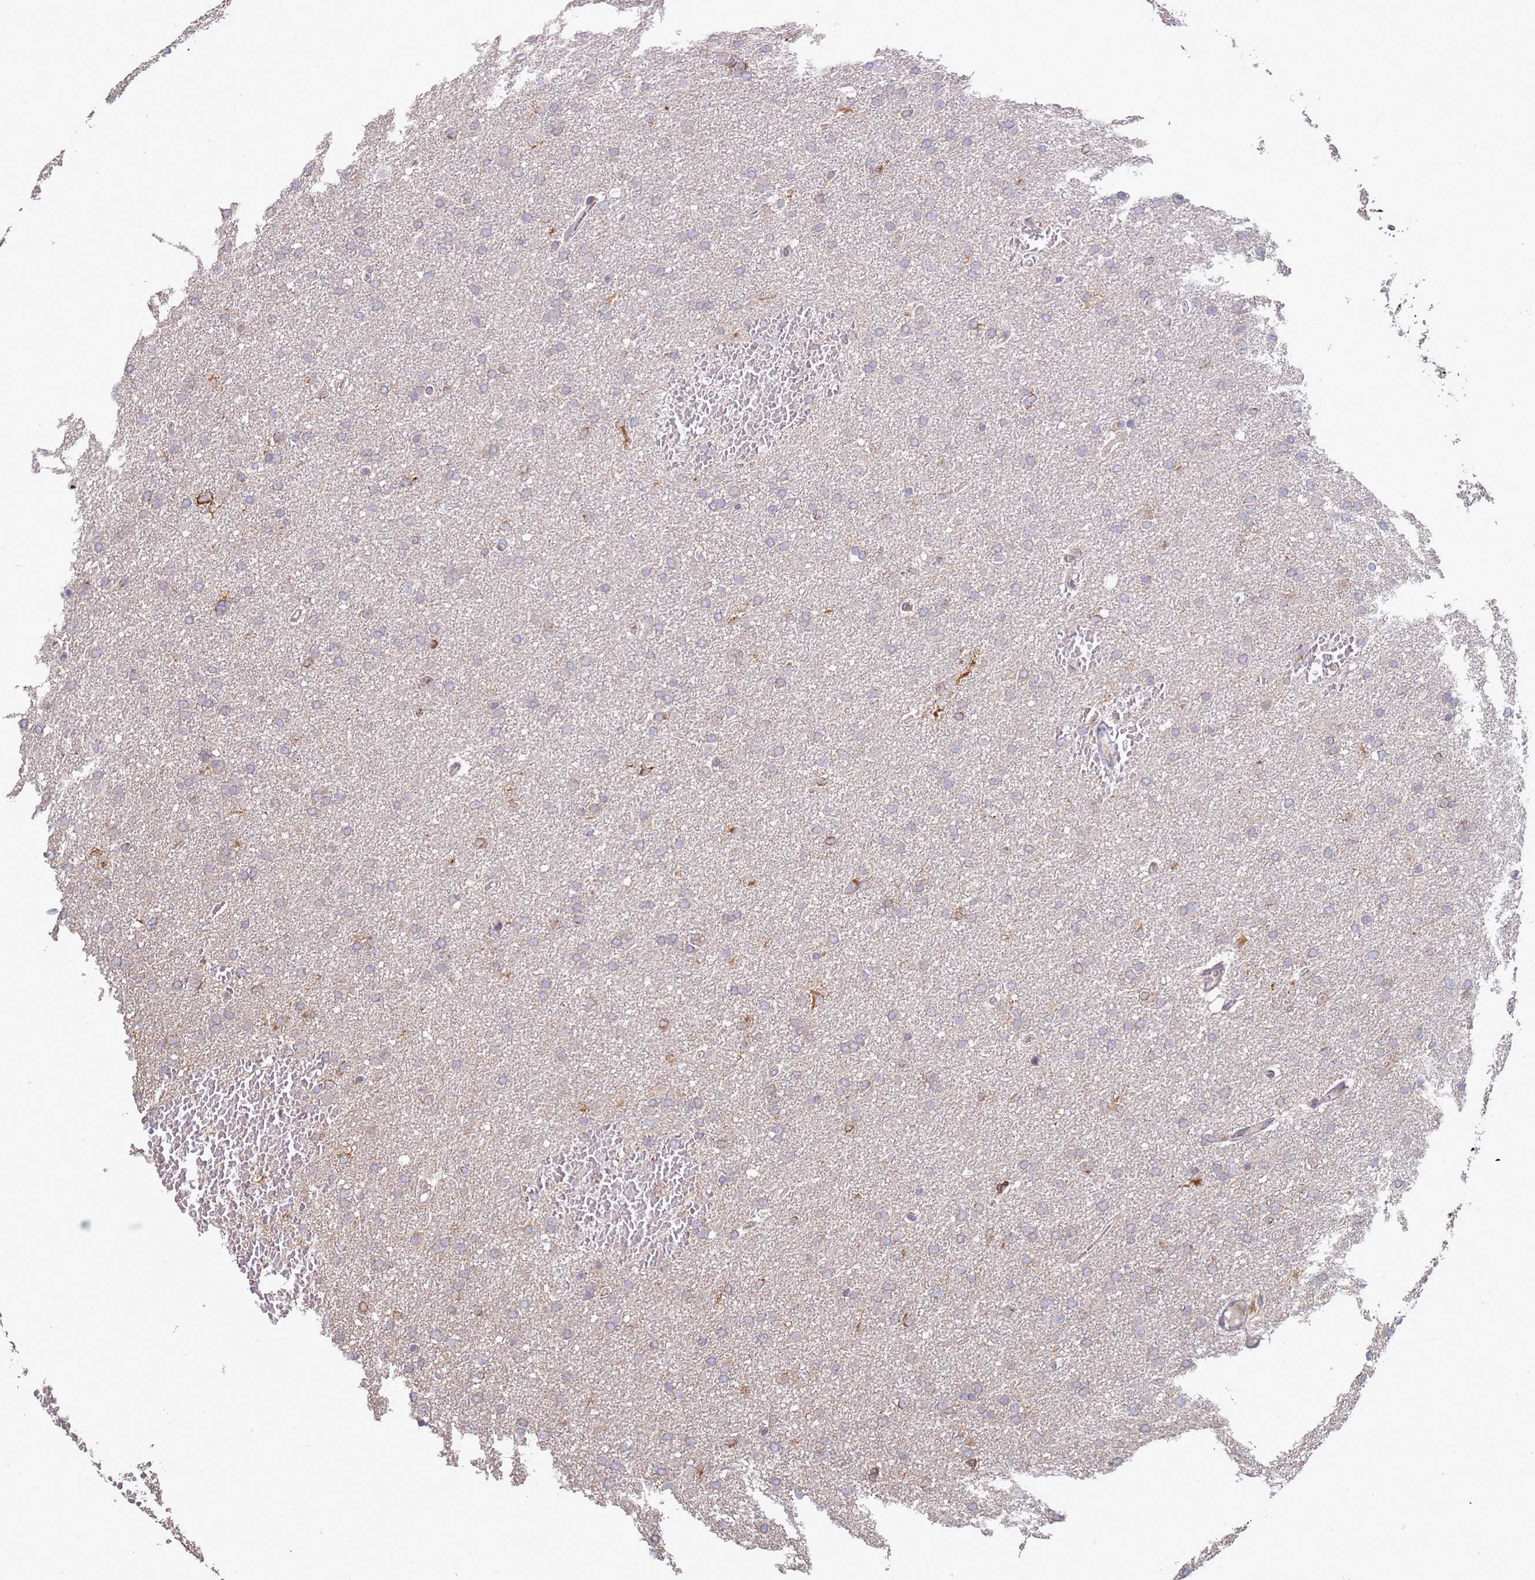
{"staining": {"intensity": "negative", "quantity": "none", "location": "none"}, "tissue": "glioma", "cell_type": "Tumor cells", "image_type": "cancer", "snomed": [{"axis": "morphology", "description": "Glioma, malignant, High grade"}, {"axis": "topography", "description": "Cerebral cortex"}], "caption": "This is an immunohistochemistry image of human high-grade glioma (malignant). There is no expression in tumor cells.", "gene": "VRK2", "patient": {"sex": "female", "age": 36}}